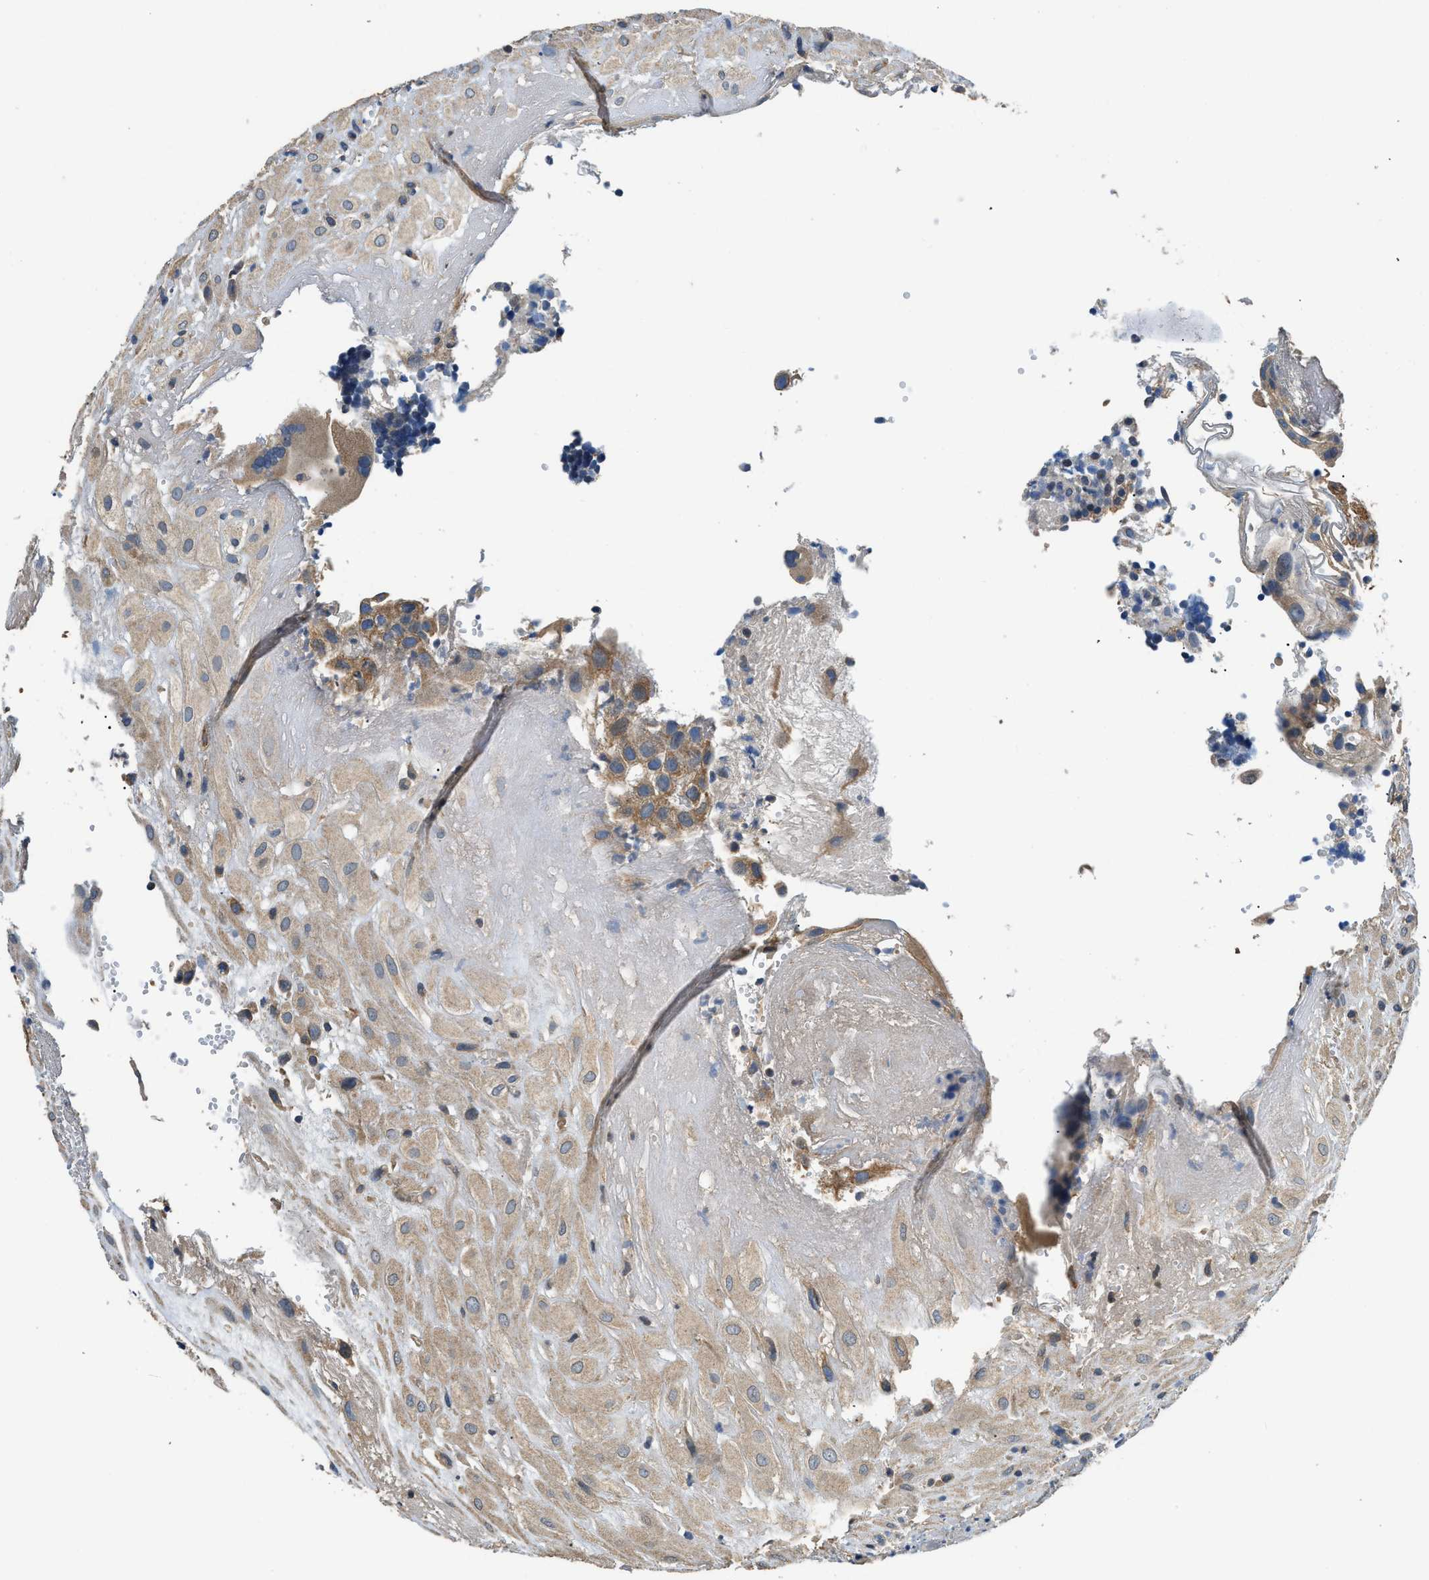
{"staining": {"intensity": "moderate", "quantity": ">75%", "location": "cytoplasmic/membranous"}, "tissue": "placenta", "cell_type": "Decidual cells", "image_type": "normal", "snomed": [{"axis": "morphology", "description": "Normal tissue, NOS"}, {"axis": "topography", "description": "Placenta"}], "caption": "A brown stain labels moderate cytoplasmic/membranous positivity of a protein in decidual cells of unremarkable placenta.", "gene": "SSH2", "patient": {"sex": "female", "age": 18}}